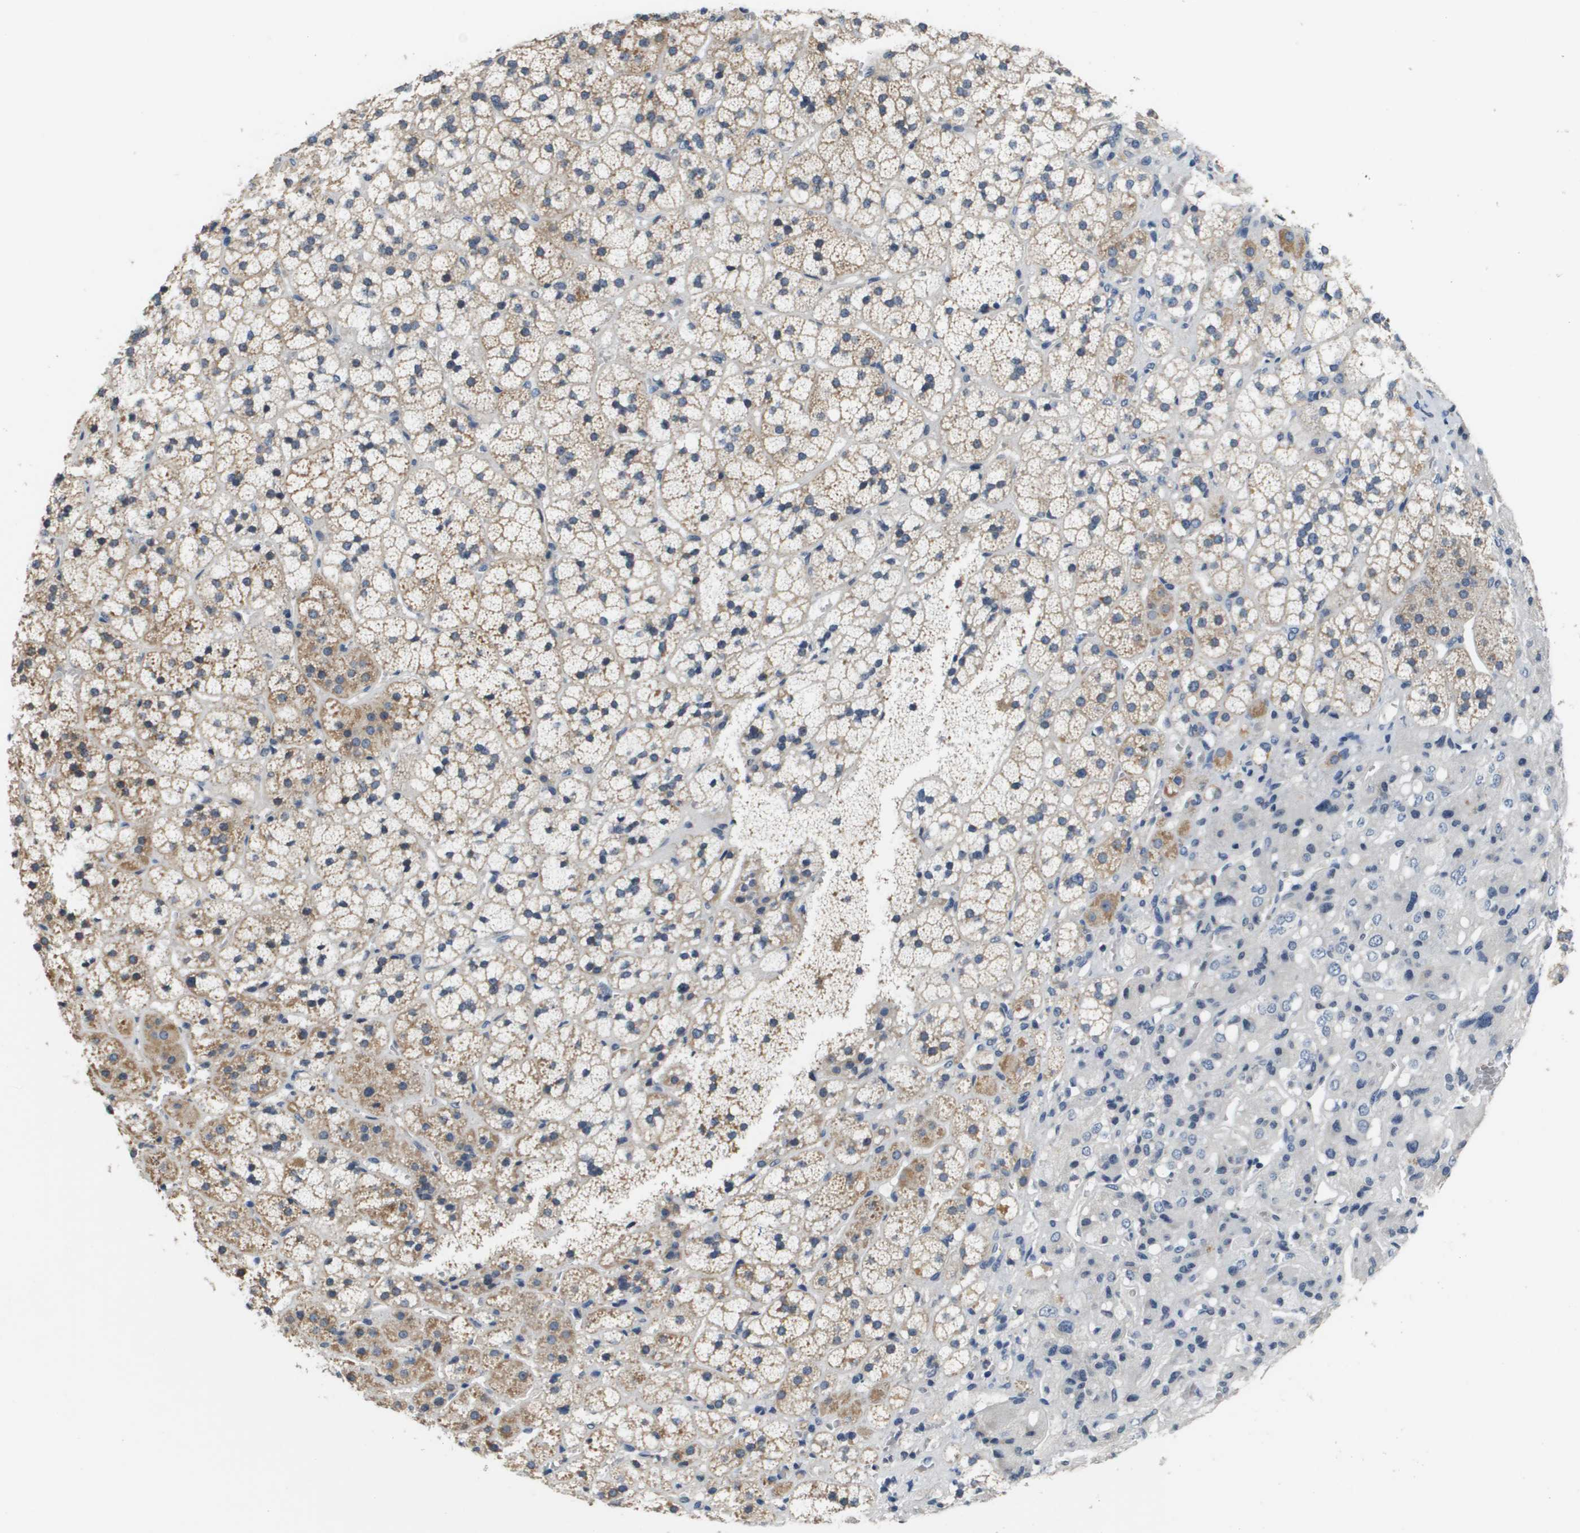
{"staining": {"intensity": "moderate", "quantity": "25%-75%", "location": "cytoplasmic/membranous"}, "tissue": "adrenal gland", "cell_type": "Glandular cells", "image_type": "normal", "snomed": [{"axis": "morphology", "description": "Normal tissue, NOS"}, {"axis": "topography", "description": "Adrenal gland"}], "caption": "Human adrenal gland stained with a protein marker reveals moderate staining in glandular cells.", "gene": "CAPN11", "patient": {"sex": "female", "age": 44}}